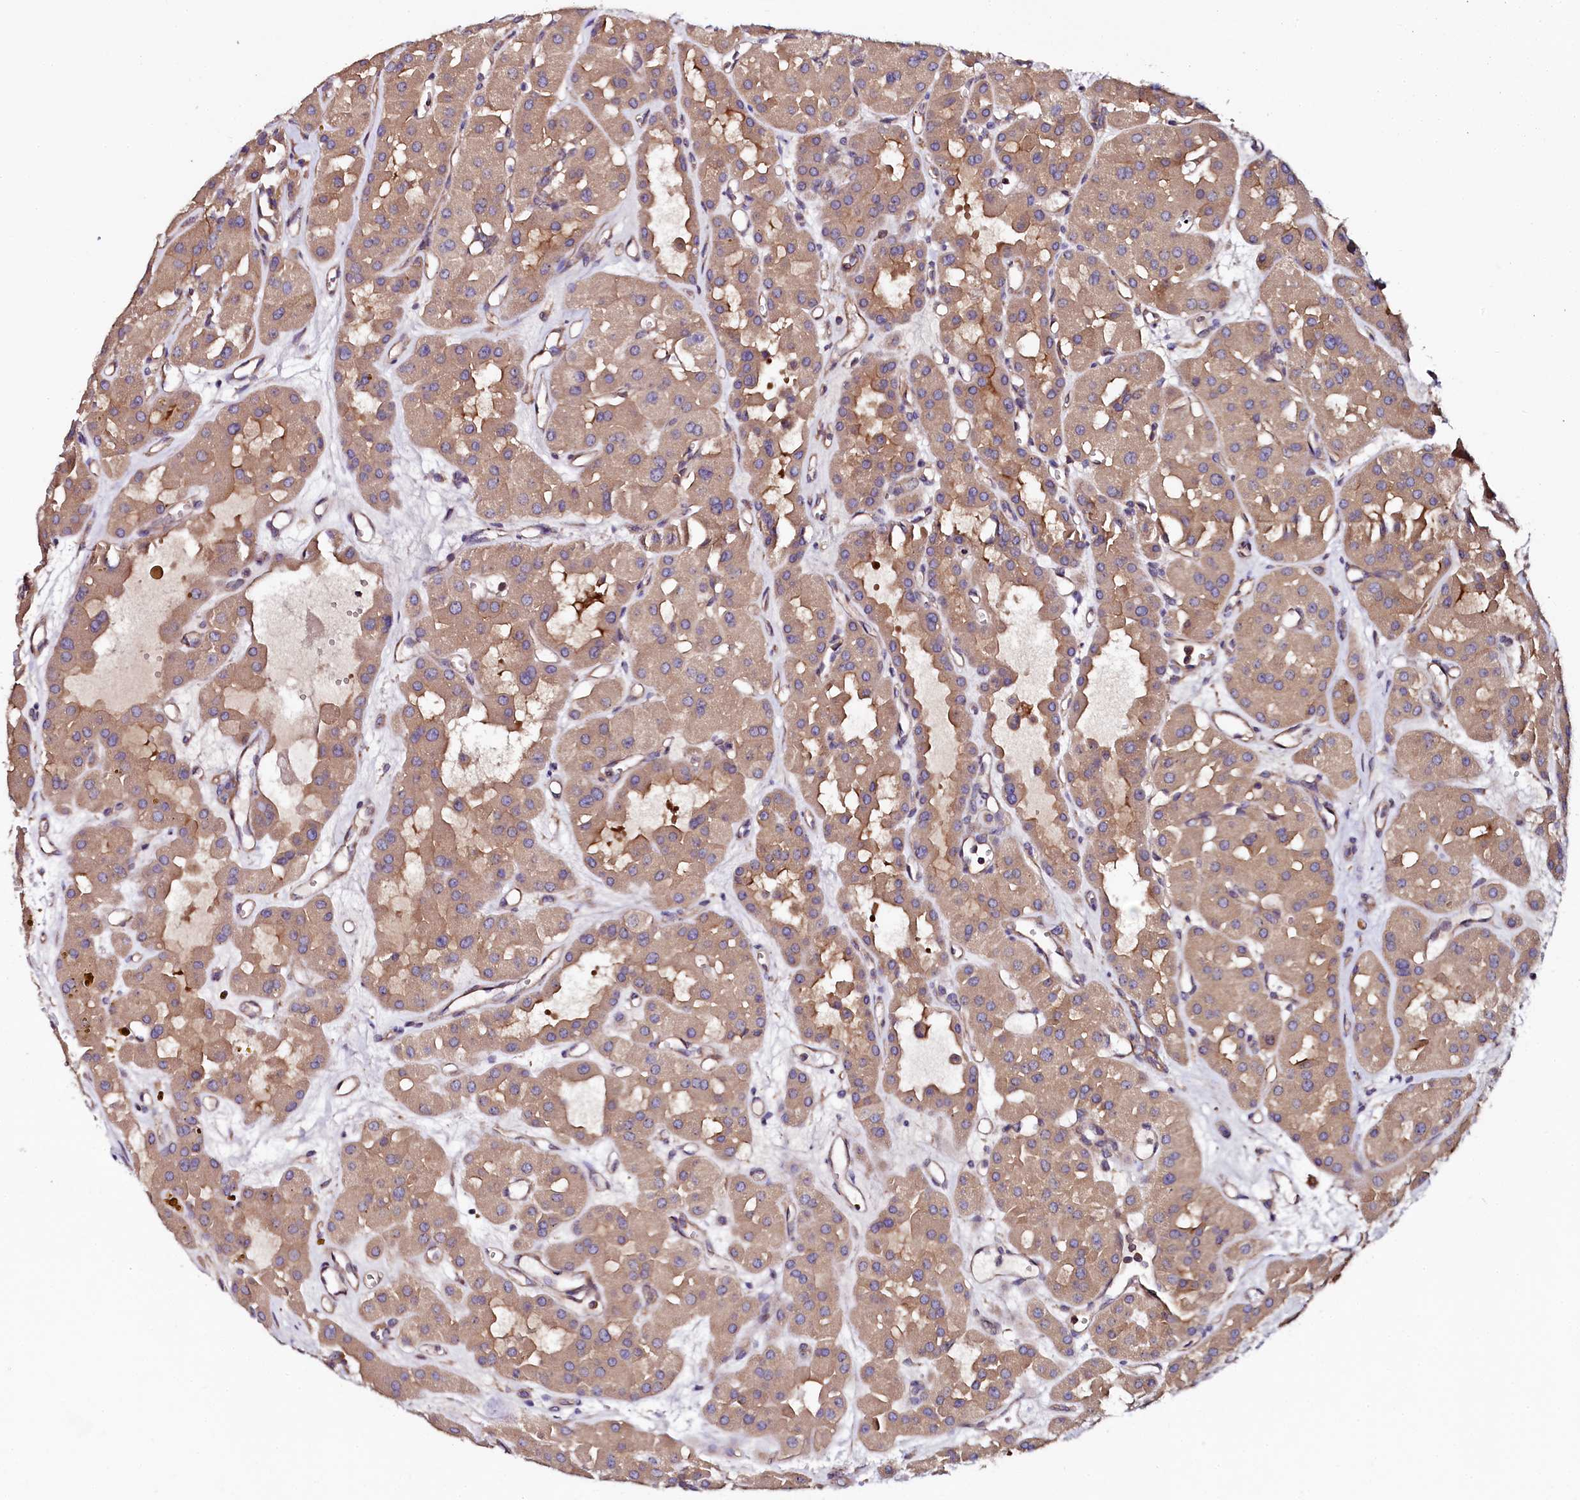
{"staining": {"intensity": "moderate", "quantity": ">75%", "location": "cytoplasmic/membranous"}, "tissue": "renal cancer", "cell_type": "Tumor cells", "image_type": "cancer", "snomed": [{"axis": "morphology", "description": "Carcinoma, NOS"}, {"axis": "topography", "description": "Kidney"}], "caption": "DAB immunohistochemical staining of renal carcinoma shows moderate cytoplasmic/membranous protein expression in approximately >75% of tumor cells.", "gene": "USPL1", "patient": {"sex": "female", "age": 75}}